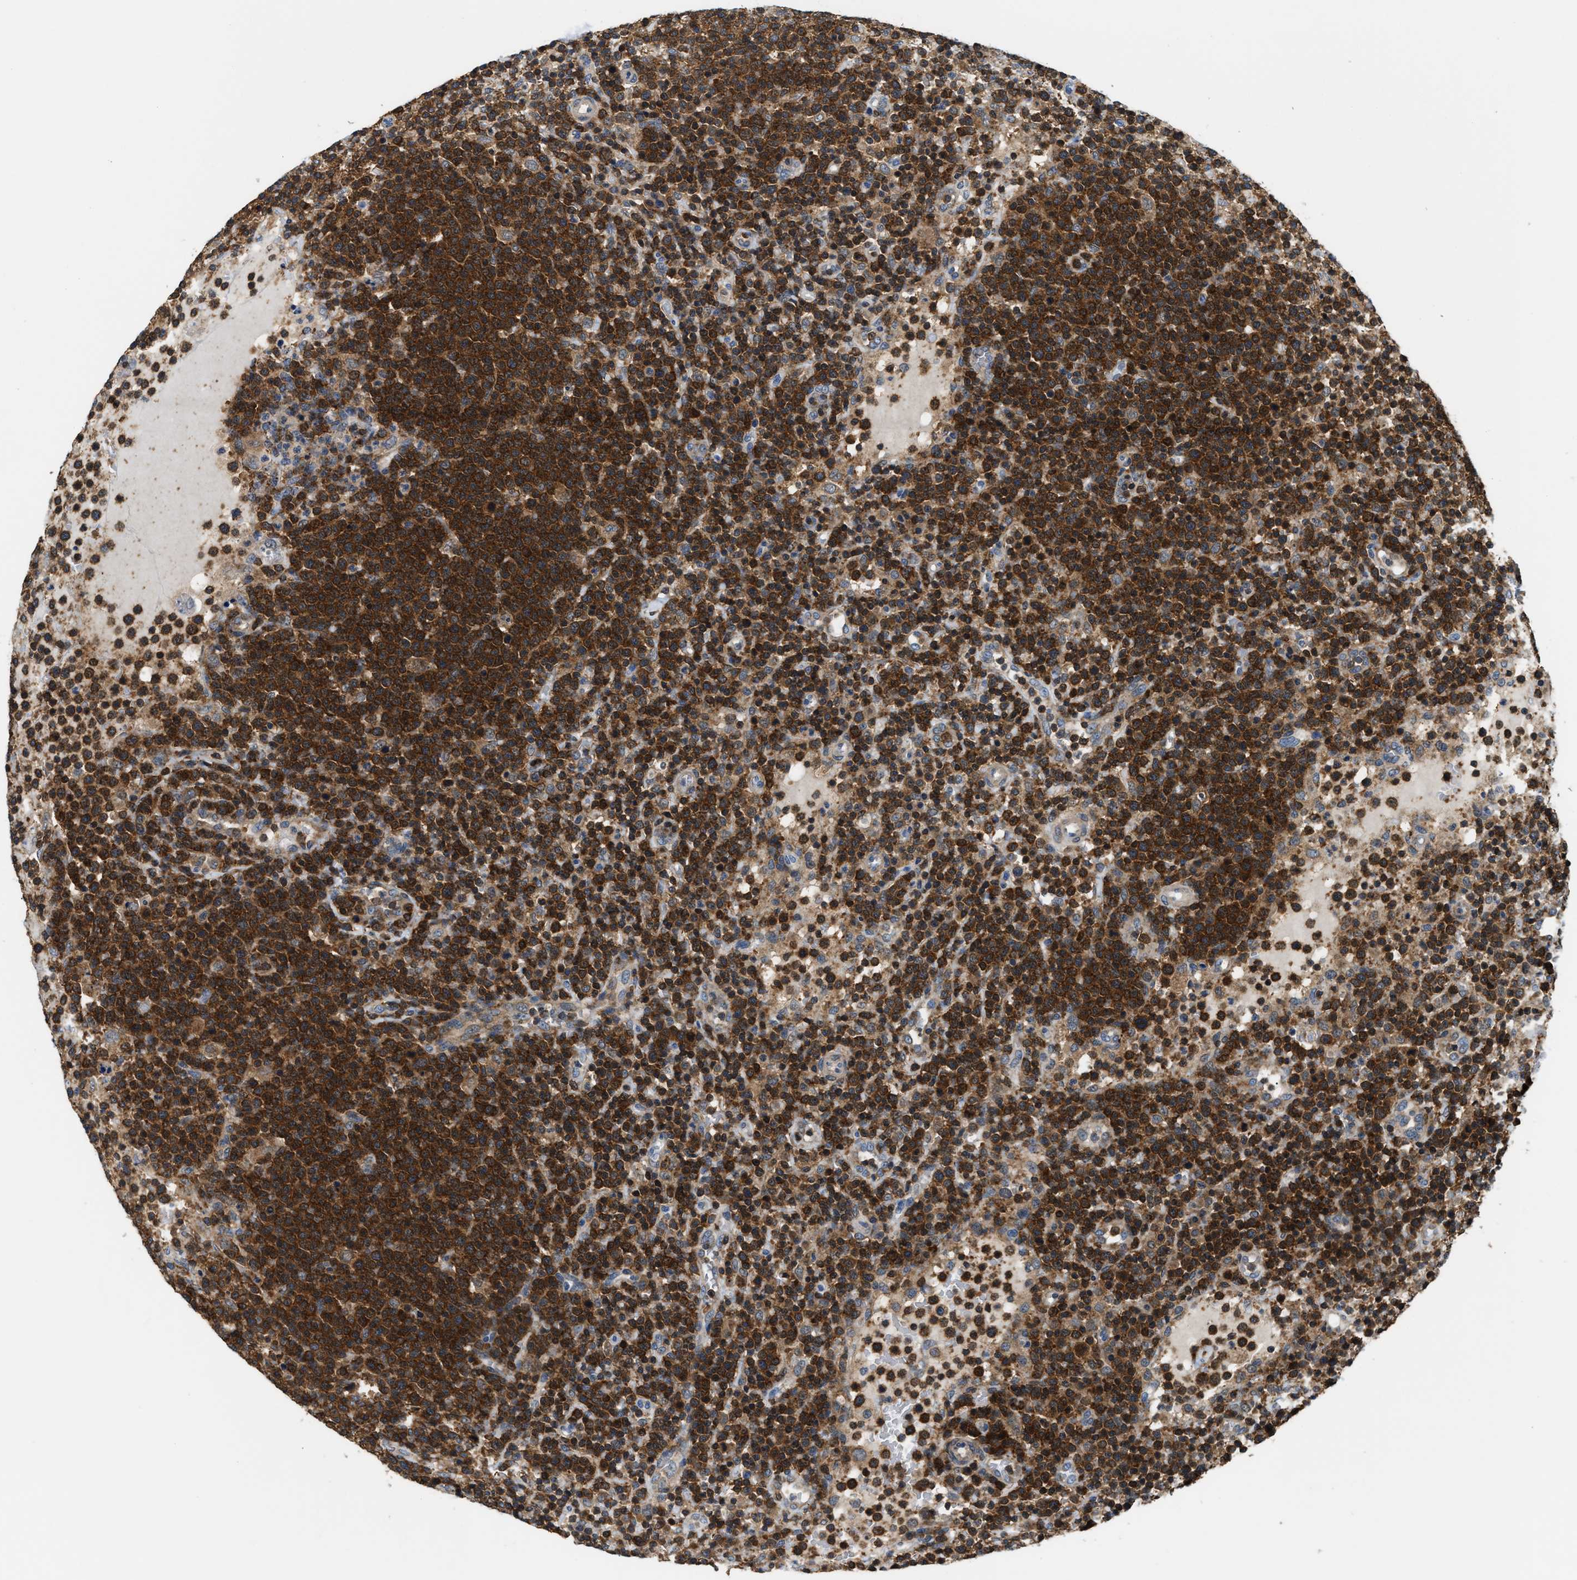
{"staining": {"intensity": "strong", "quantity": ">75%", "location": "cytoplasmic/membranous"}, "tissue": "lymphoma", "cell_type": "Tumor cells", "image_type": "cancer", "snomed": [{"axis": "morphology", "description": "Malignant lymphoma, non-Hodgkin's type, High grade"}, {"axis": "topography", "description": "Lymph node"}], "caption": "Immunohistochemical staining of high-grade malignant lymphoma, non-Hodgkin's type displays high levels of strong cytoplasmic/membranous expression in approximately >75% of tumor cells.", "gene": "CCM2", "patient": {"sex": "male", "age": 61}}